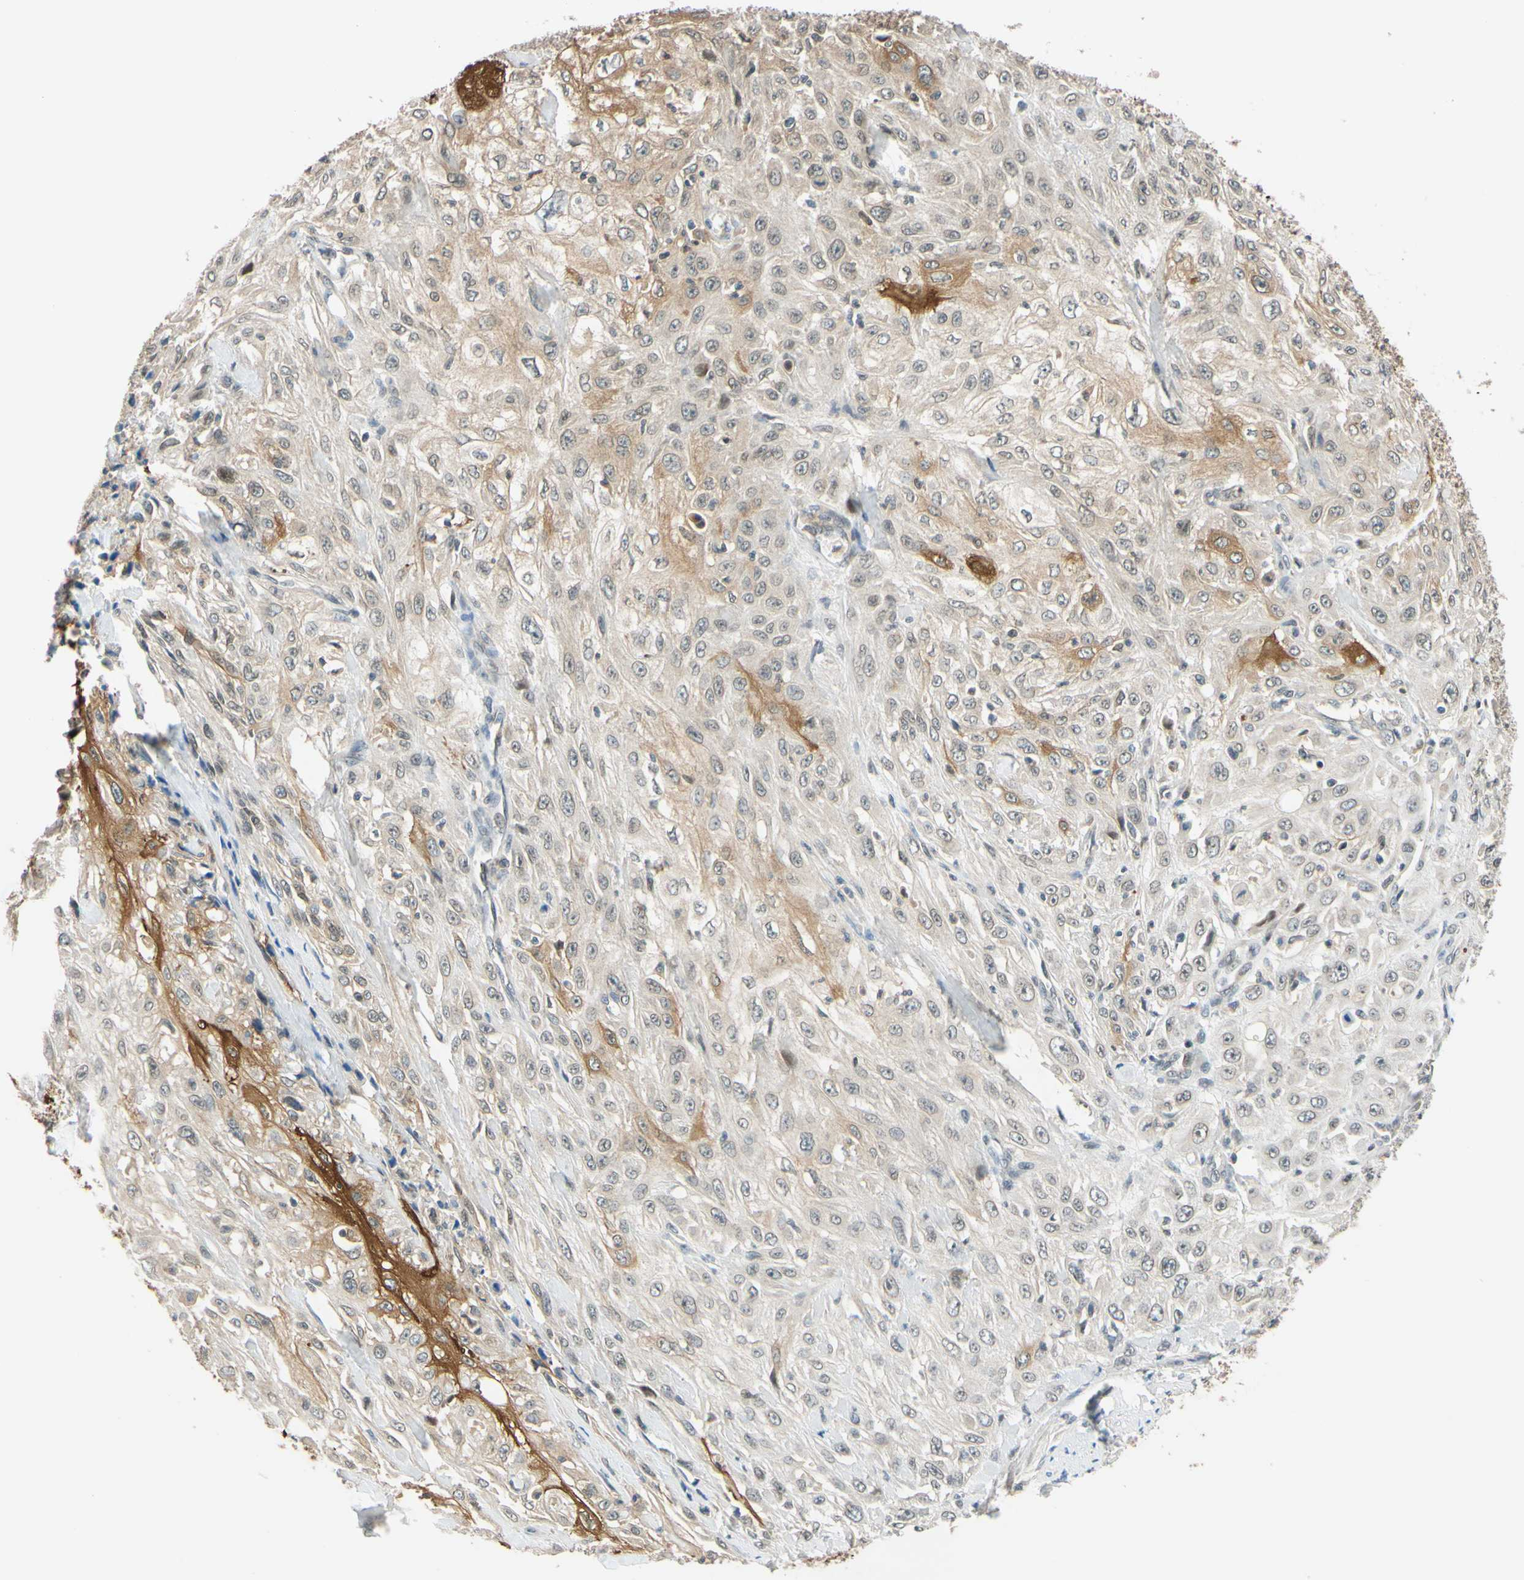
{"staining": {"intensity": "moderate", "quantity": "25%-75%", "location": "cytoplasmic/membranous"}, "tissue": "skin cancer", "cell_type": "Tumor cells", "image_type": "cancer", "snomed": [{"axis": "morphology", "description": "Squamous cell carcinoma, NOS"}, {"axis": "morphology", "description": "Squamous cell carcinoma, metastatic, NOS"}, {"axis": "topography", "description": "Skin"}, {"axis": "topography", "description": "Lymph node"}], "caption": "This histopathology image reveals skin cancer (squamous cell carcinoma) stained with IHC to label a protein in brown. The cytoplasmic/membranous of tumor cells show moderate positivity for the protein. Nuclei are counter-stained blue.", "gene": "C2CD2L", "patient": {"sex": "male", "age": 75}}